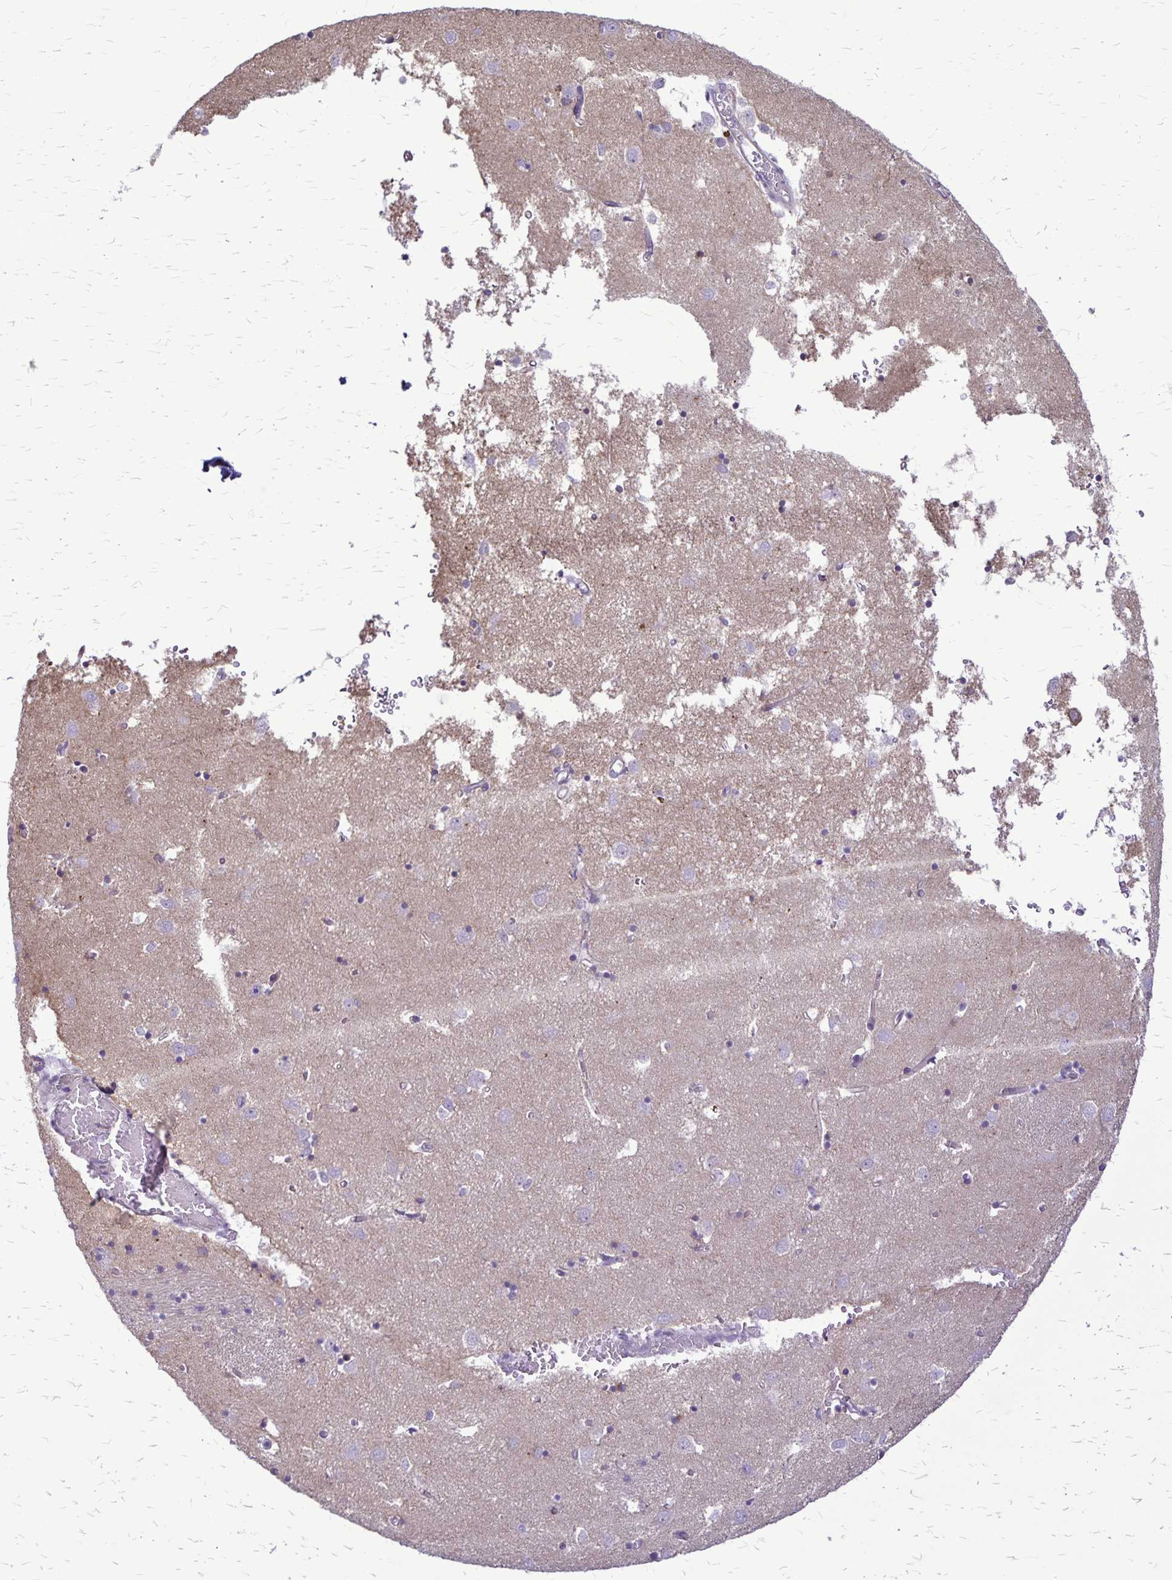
{"staining": {"intensity": "negative", "quantity": "none", "location": "none"}, "tissue": "caudate", "cell_type": "Glial cells", "image_type": "normal", "snomed": [{"axis": "morphology", "description": "Normal tissue, NOS"}, {"axis": "topography", "description": "Lateral ventricle wall"}], "caption": "High magnification brightfield microscopy of normal caudate stained with DAB (brown) and counterstained with hematoxylin (blue): glial cells show no significant expression. (DAB immunohistochemistry with hematoxylin counter stain).", "gene": "RTN1", "patient": {"sex": "male", "age": 70}}